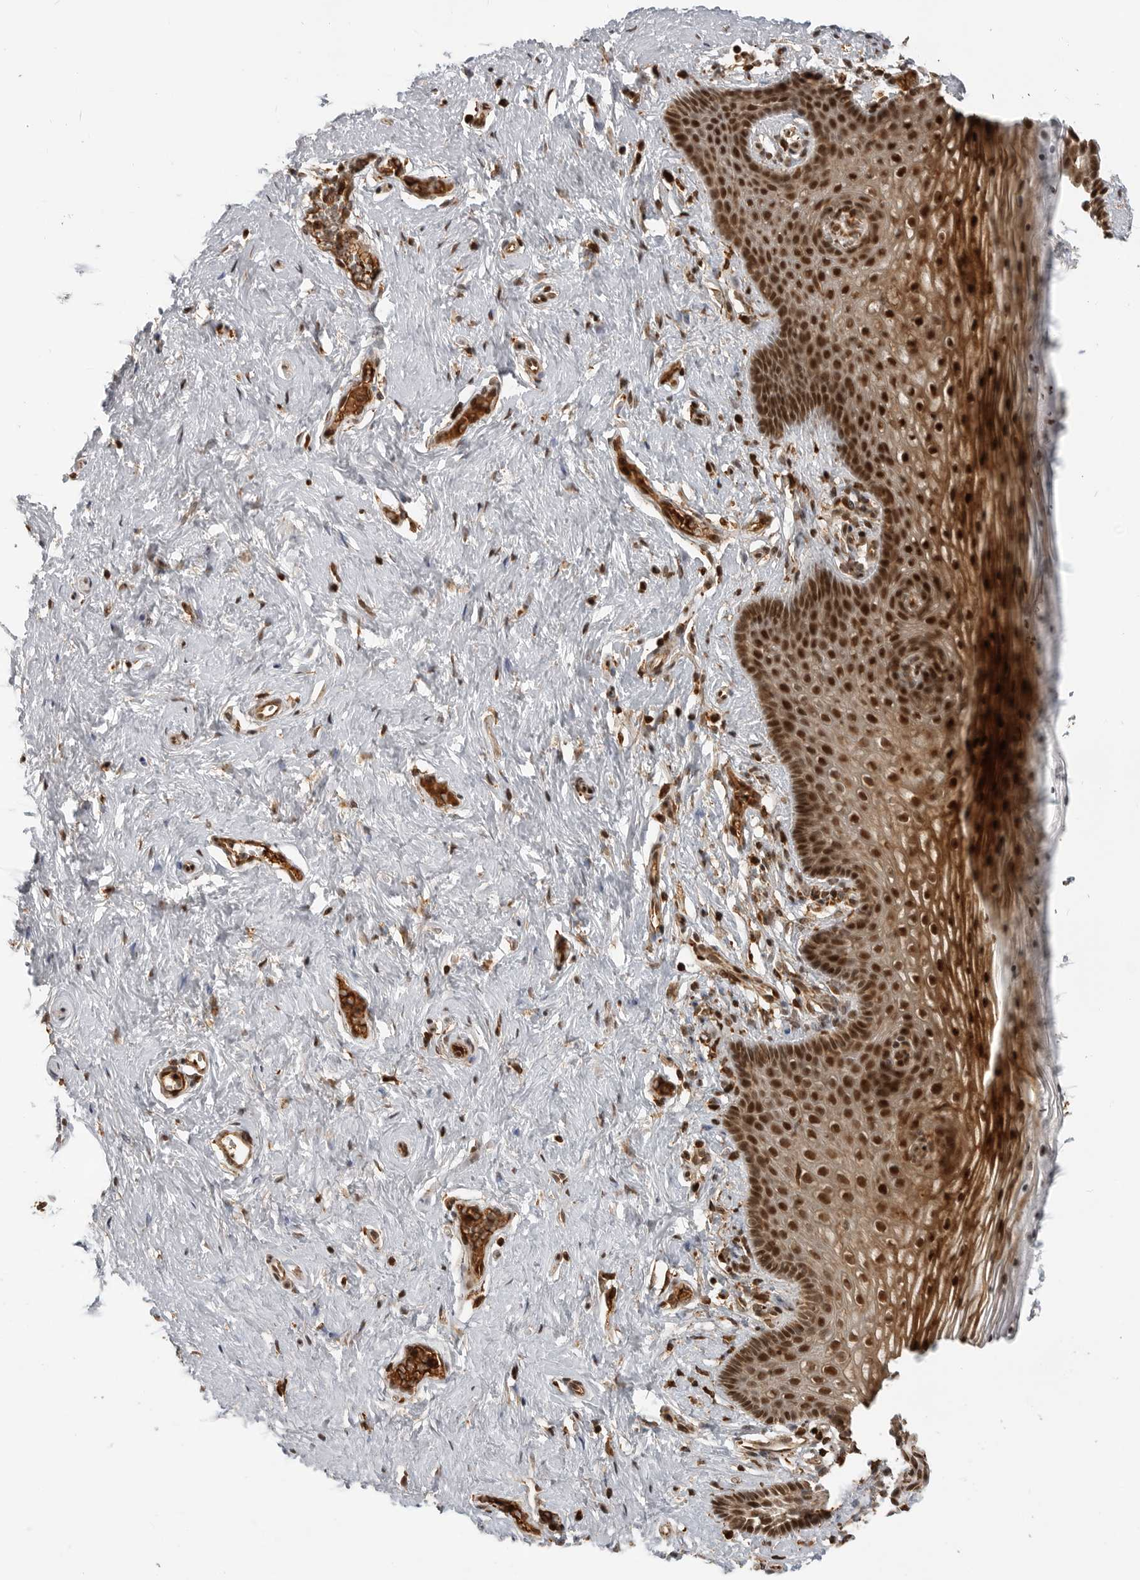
{"staining": {"intensity": "strong", "quantity": "25%-75%", "location": "cytoplasmic/membranous,nuclear"}, "tissue": "vagina", "cell_type": "Squamous epithelial cells", "image_type": "normal", "snomed": [{"axis": "morphology", "description": "Normal tissue, NOS"}, {"axis": "topography", "description": "Vagina"}], "caption": "IHC of unremarkable vagina displays high levels of strong cytoplasmic/membranous,nuclear positivity in about 25%-75% of squamous epithelial cells. The protein is stained brown, and the nuclei are stained in blue (DAB IHC with brightfield microscopy, high magnification).", "gene": "BMP2K", "patient": {"sex": "female", "age": 32}}